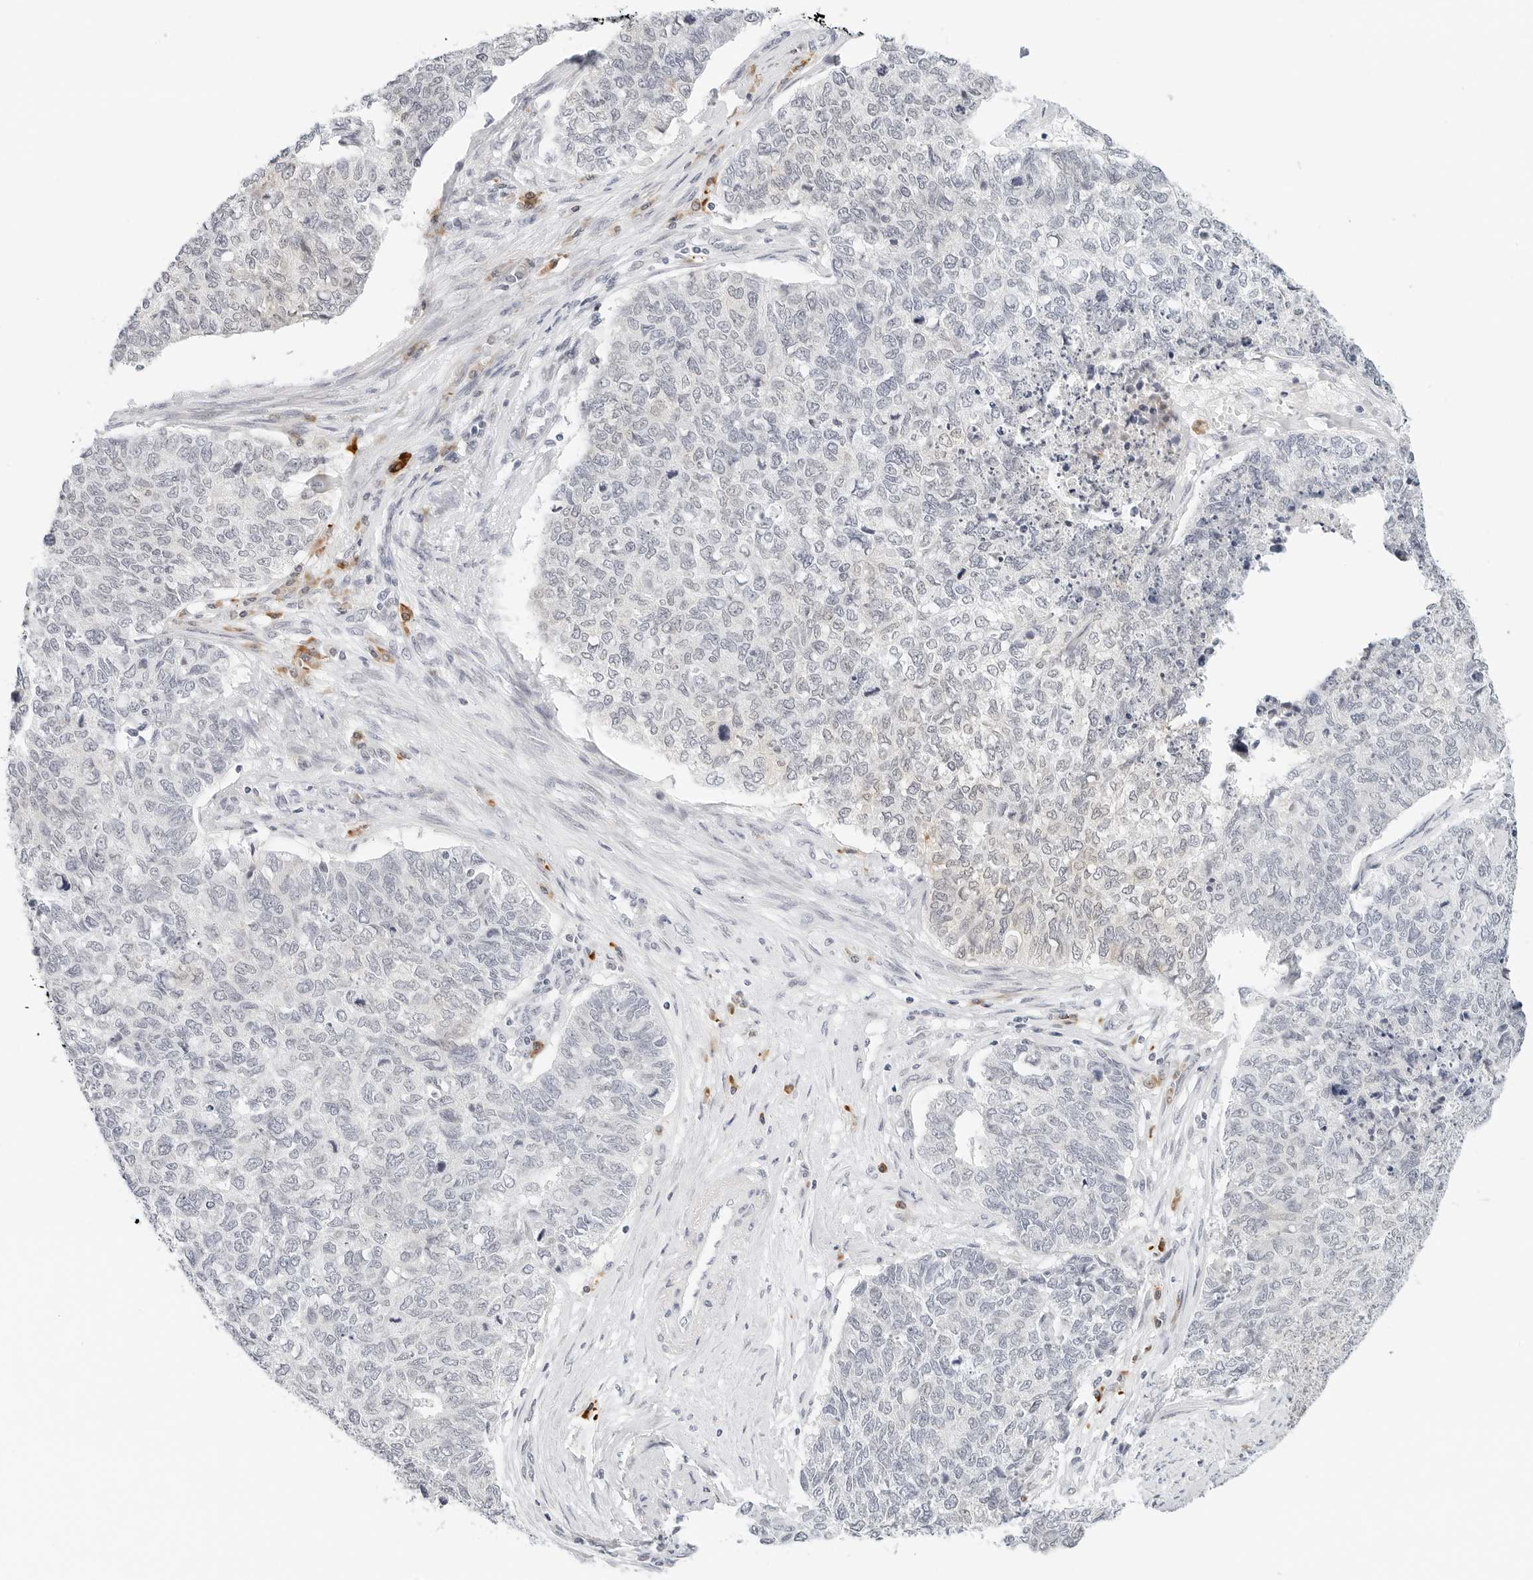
{"staining": {"intensity": "negative", "quantity": "none", "location": "none"}, "tissue": "cervical cancer", "cell_type": "Tumor cells", "image_type": "cancer", "snomed": [{"axis": "morphology", "description": "Squamous cell carcinoma, NOS"}, {"axis": "topography", "description": "Cervix"}], "caption": "There is no significant staining in tumor cells of squamous cell carcinoma (cervical). Brightfield microscopy of immunohistochemistry (IHC) stained with DAB (brown) and hematoxylin (blue), captured at high magnification.", "gene": "PARP10", "patient": {"sex": "female", "age": 63}}